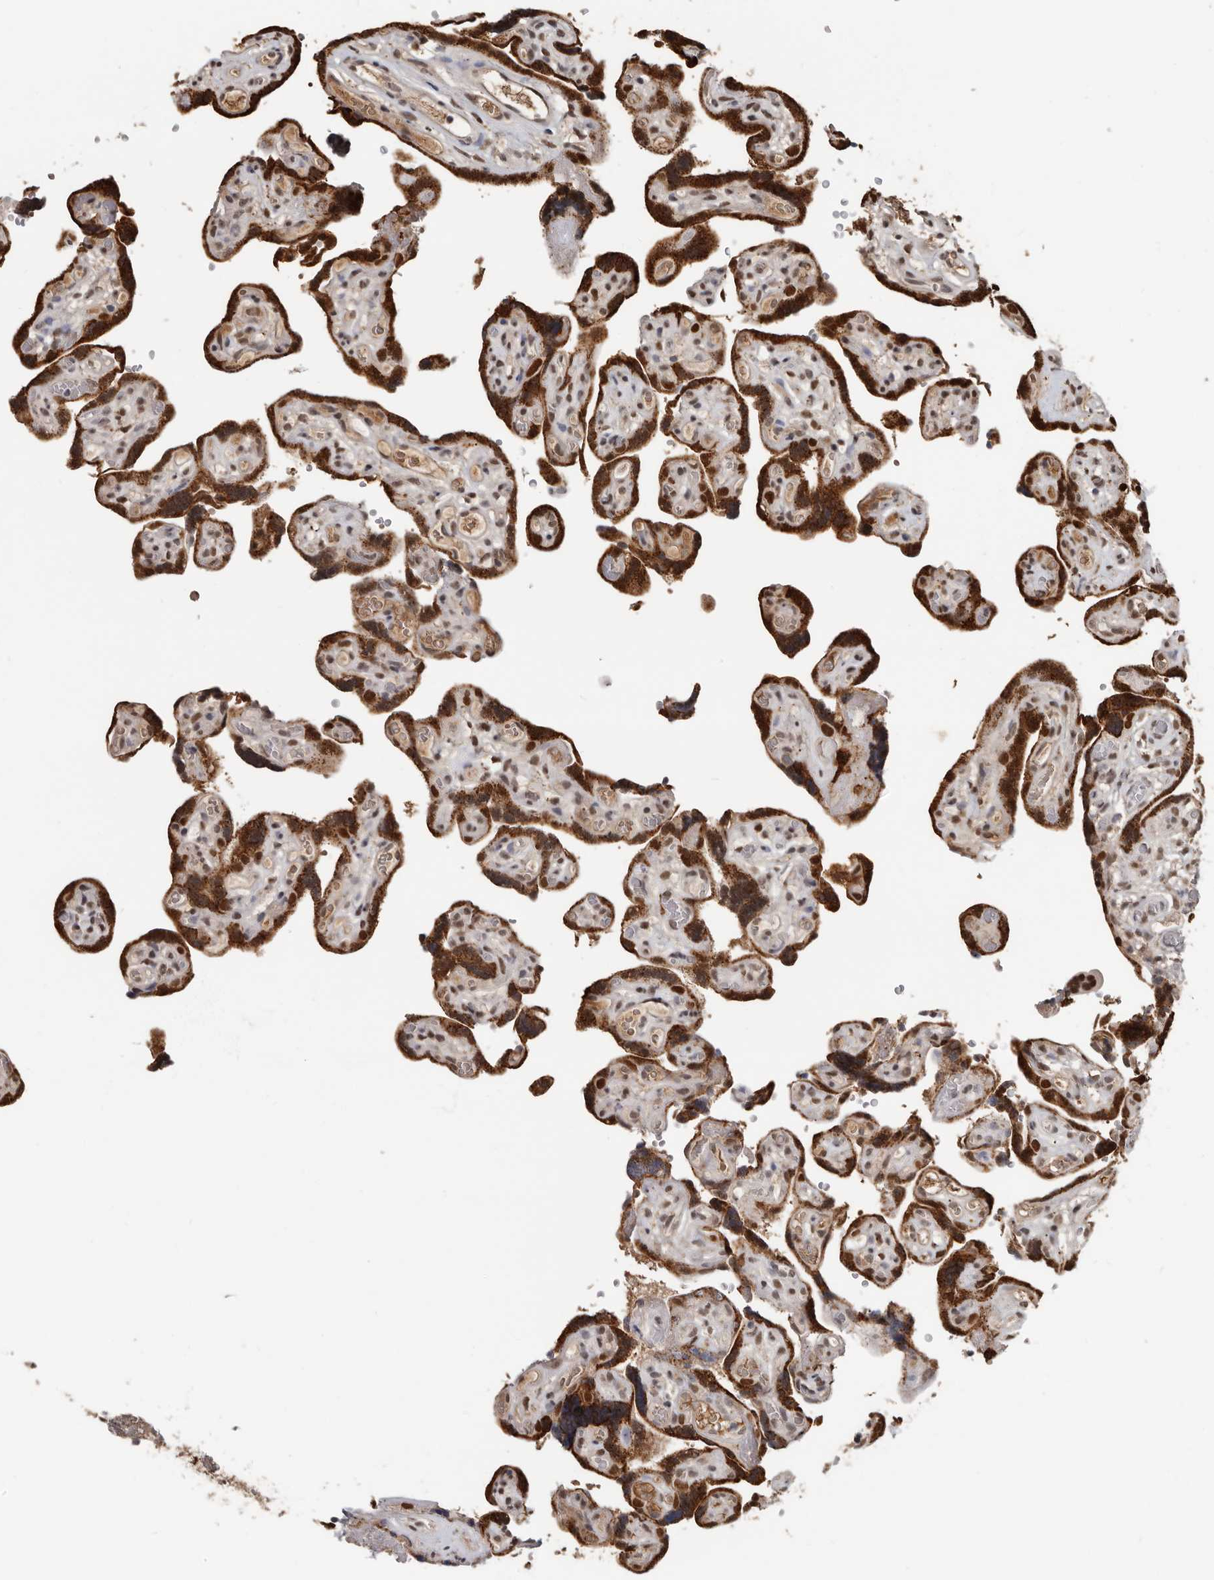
{"staining": {"intensity": "moderate", "quantity": "25%-75%", "location": "cytoplasmic/membranous,nuclear"}, "tissue": "placenta", "cell_type": "Decidual cells", "image_type": "normal", "snomed": [{"axis": "morphology", "description": "Normal tissue, NOS"}, {"axis": "topography", "description": "Placenta"}], "caption": "Immunohistochemistry (IHC) (DAB) staining of normal placenta demonstrates moderate cytoplasmic/membranous,nuclear protein positivity in approximately 25%-75% of decidual cells.", "gene": "LRGUK", "patient": {"sex": "female", "age": 30}}